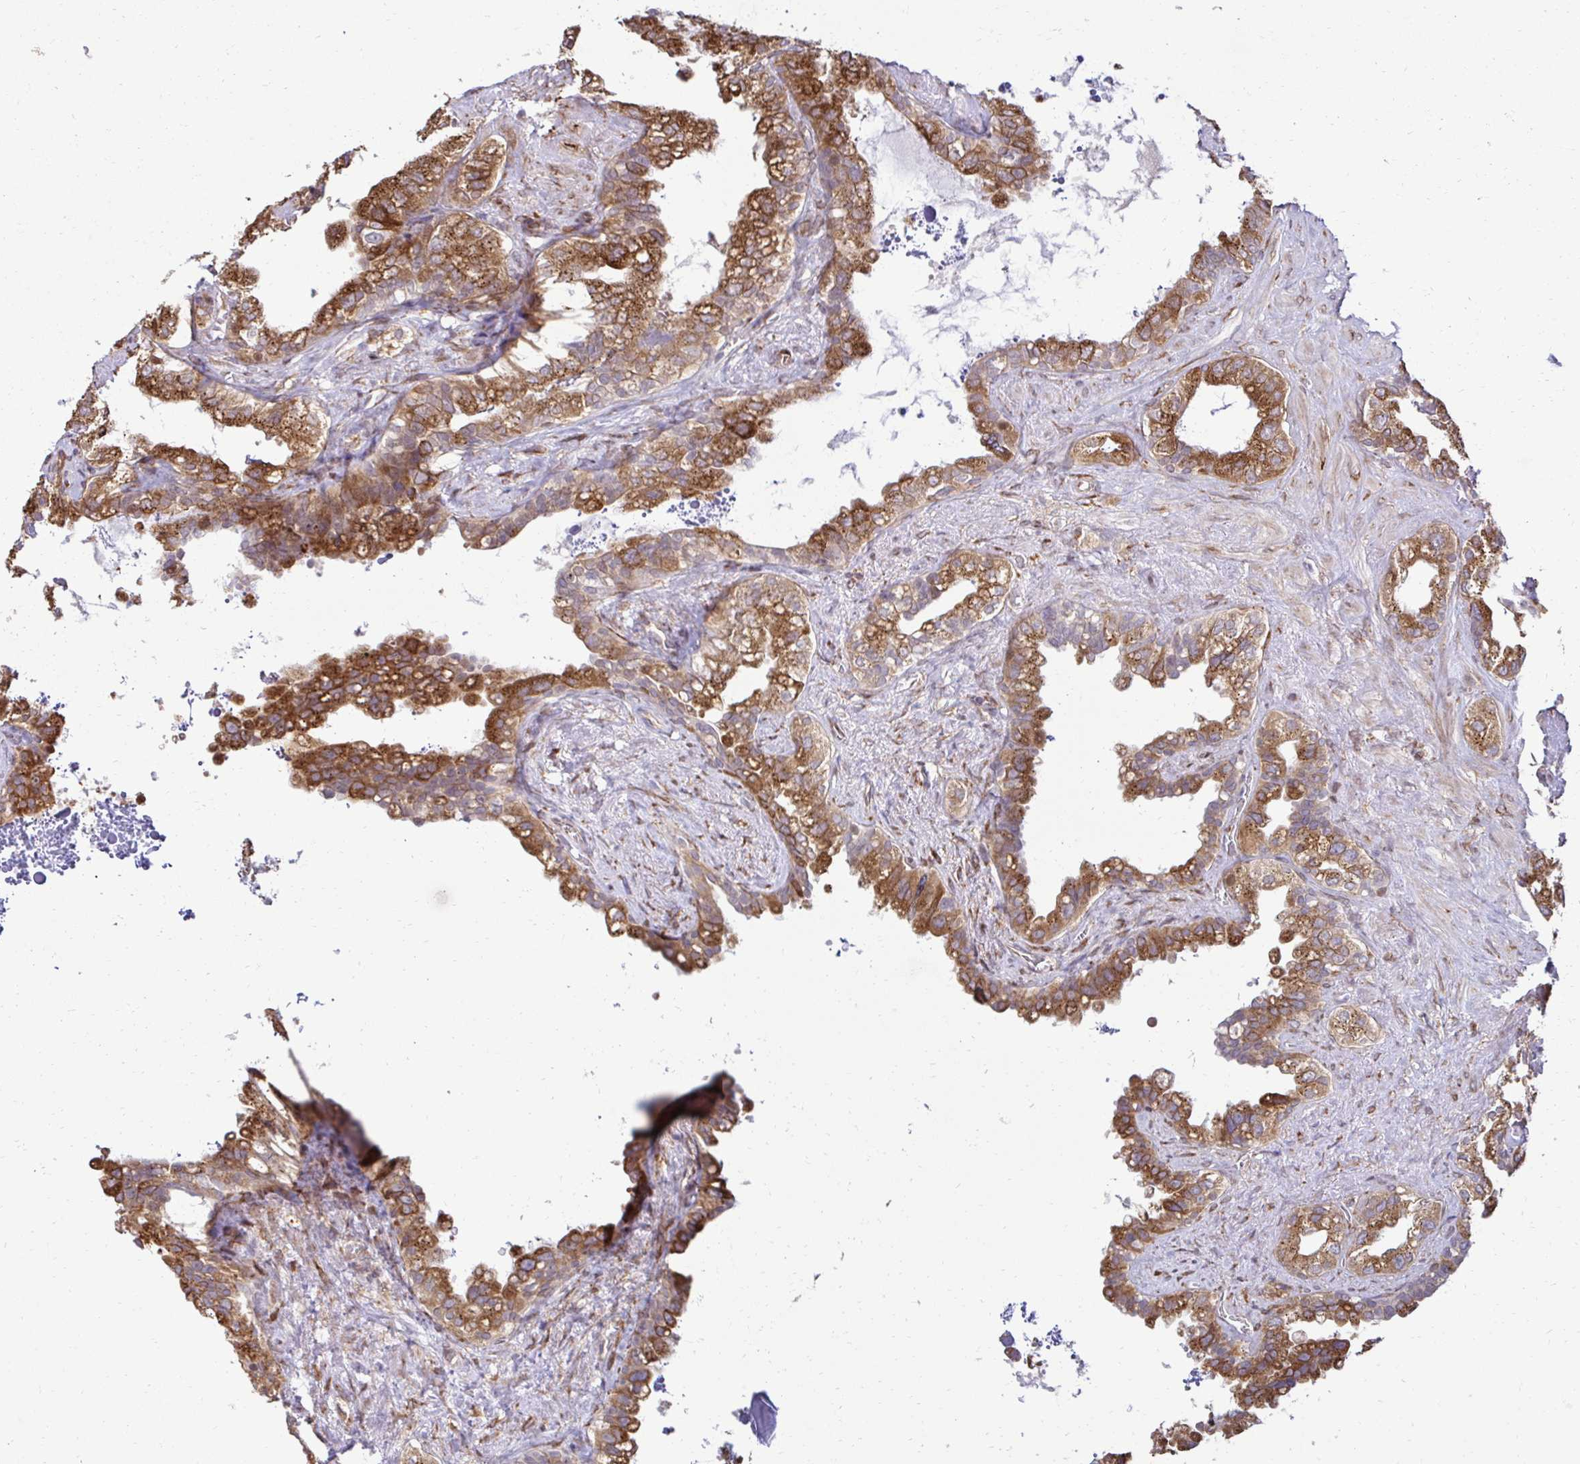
{"staining": {"intensity": "moderate", "quantity": ">75%", "location": "cytoplasmic/membranous"}, "tissue": "seminal vesicle", "cell_type": "Glandular cells", "image_type": "normal", "snomed": [{"axis": "morphology", "description": "Normal tissue, NOS"}, {"axis": "topography", "description": "Seminal veicle"}, {"axis": "topography", "description": "Peripheral nerve tissue"}], "caption": "Seminal vesicle stained with immunohistochemistry displays moderate cytoplasmic/membranous expression in about >75% of glandular cells.", "gene": "HPS1", "patient": {"sex": "male", "age": 76}}